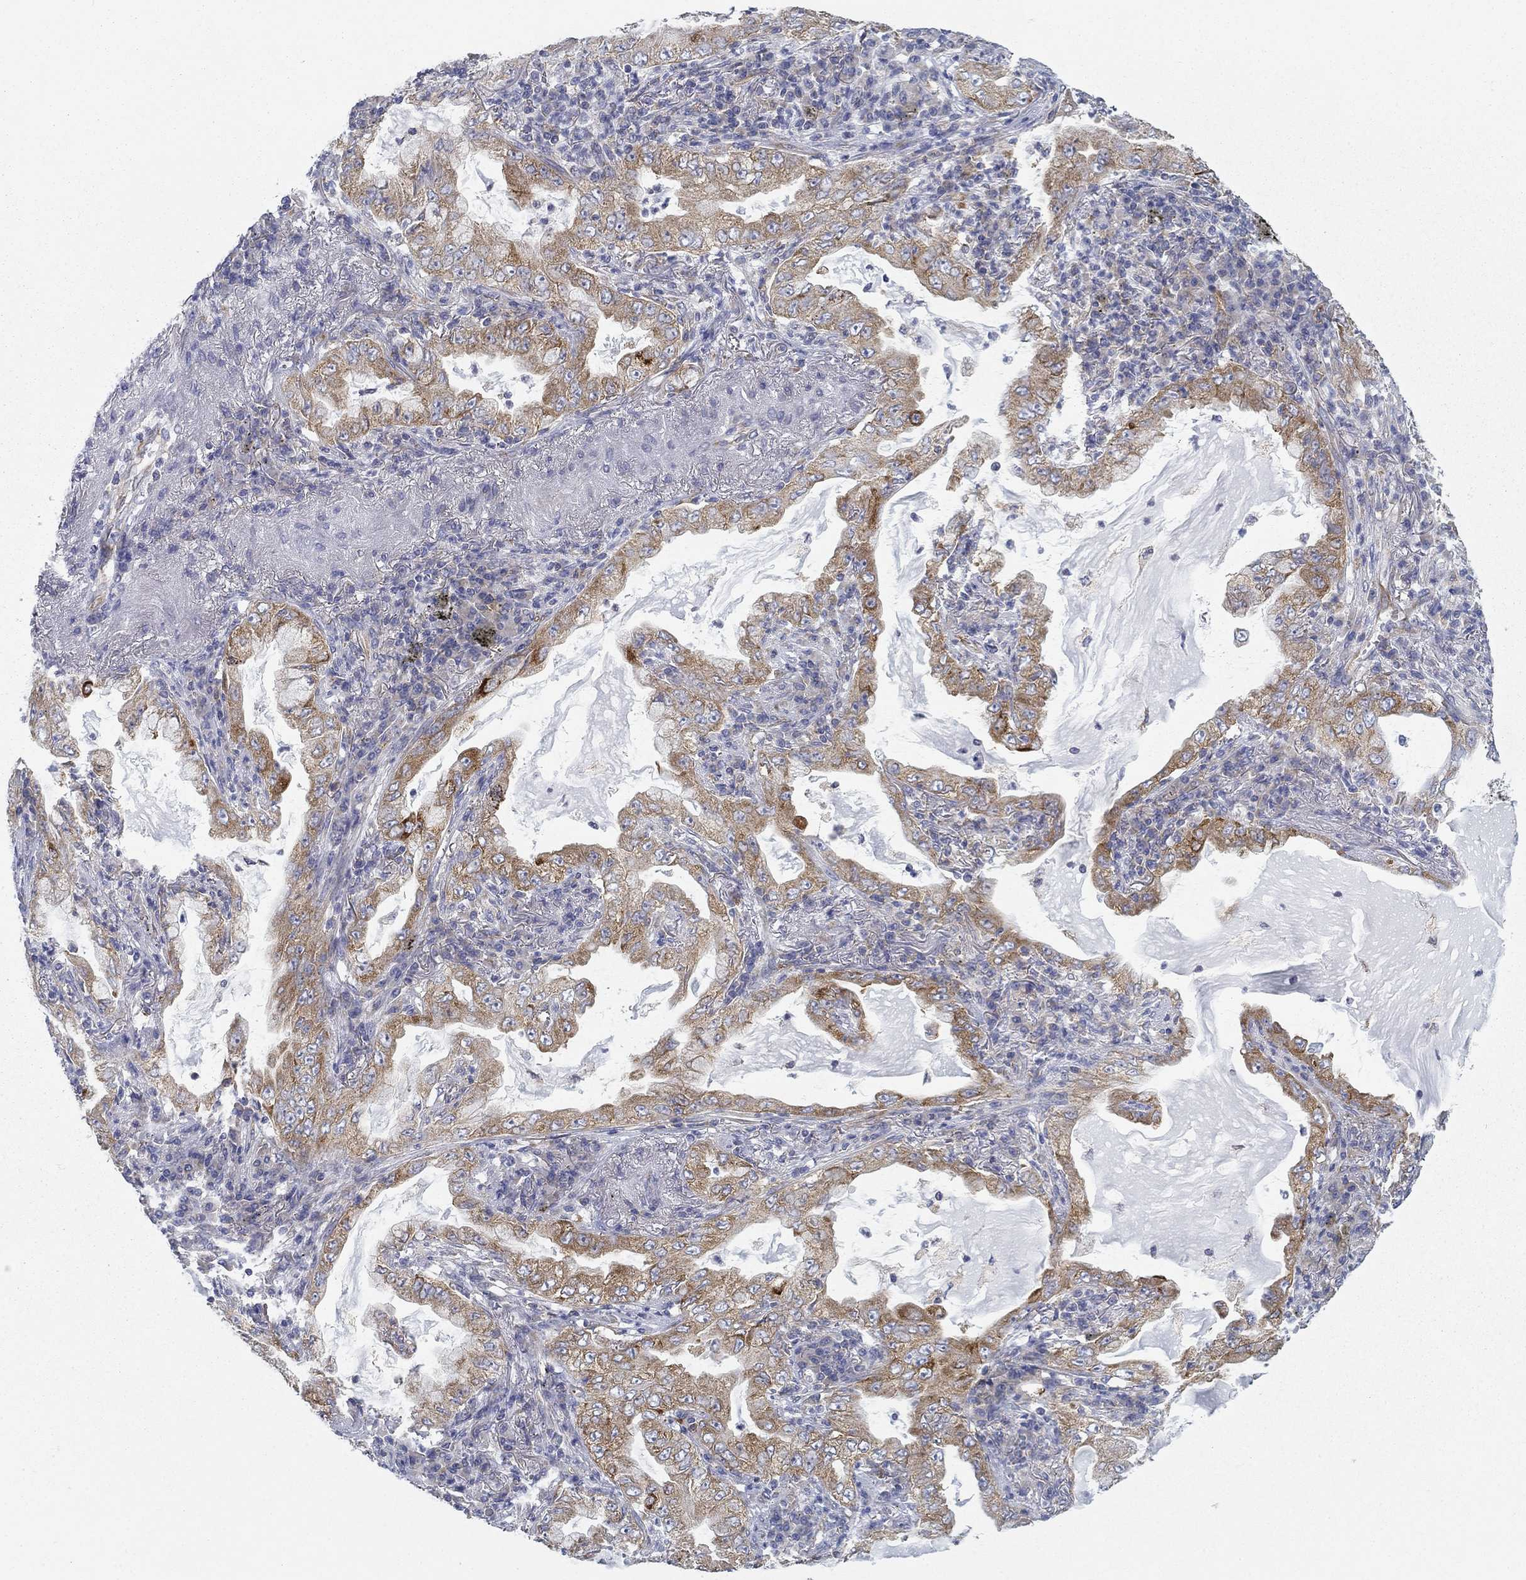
{"staining": {"intensity": "moderate", "quantity": "25%-75%", "location": "cytoplasmic/membranous"}, "tissue": "lung cancer", "cell_type": "Tumor cells", "image_type": "cancer", "snomed": [{"axis": "morphology", "description": "Adenocarcinoma, NOS"}, {"axis": "topography", "description": "Lung"}], "caption": "Immunohistochemistry (IHC) image of neoplastic tissue: human lung cancer (adenocarcinoma) stained using immunohistochemistry (IHC) exhibits medium levels of moderate protein expression localized specifically in the cytoplasmic/membranous of tumor cells, appearing as a cytoplasmic/membranous brown color.", "gene": "FXR1", "patient": {"sex": "female", "age": 73}}